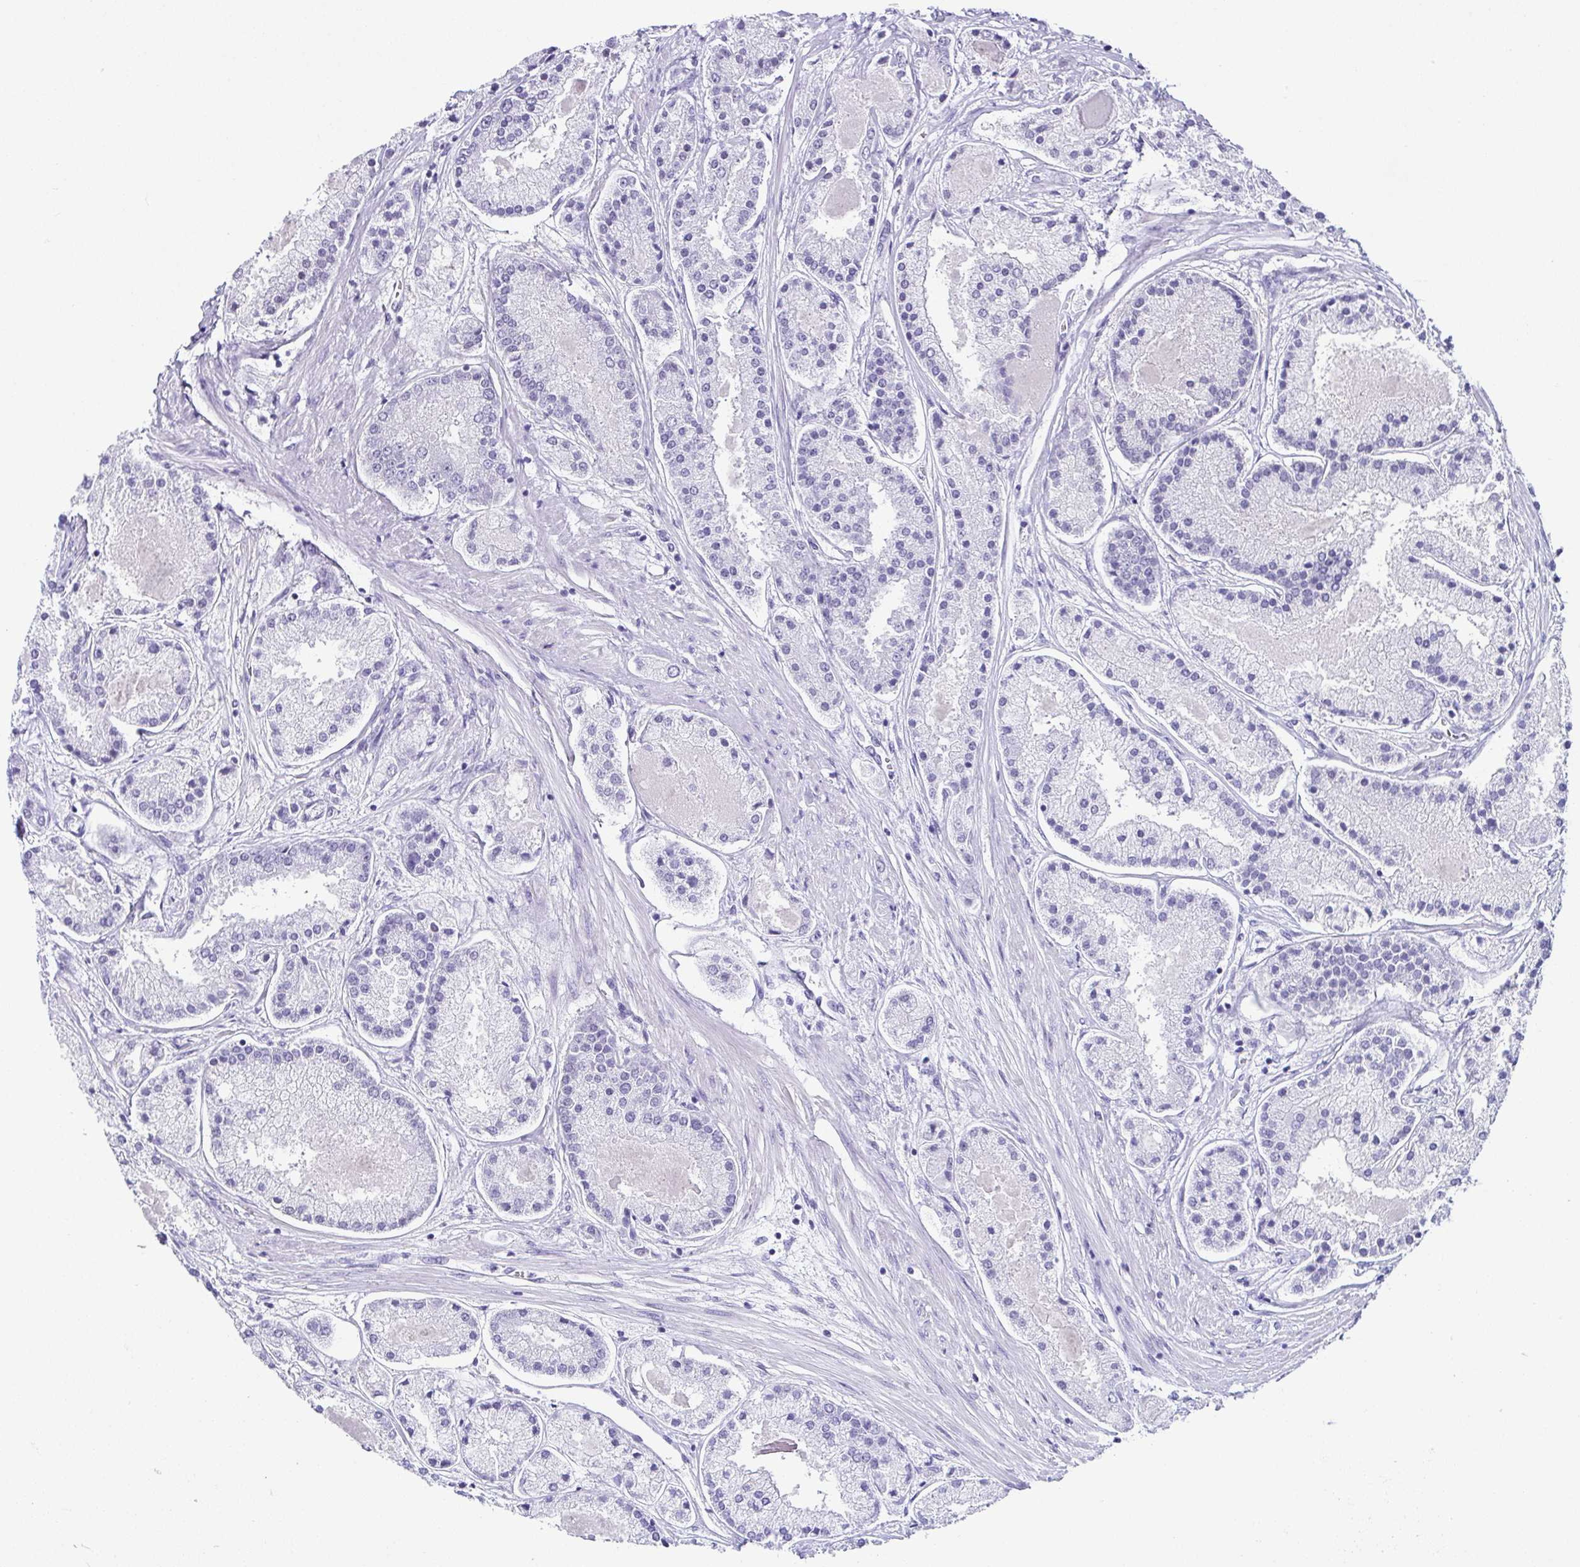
{"staining": {"intensity": "negative", "quantity": "none", "location": "none"}, "tissue": "prostate cancer", "cell_type": "Tumor cells", "image_type": "cancer", "snomed": [{"axis": "morphology", "description": "Adenocarcinoma, High grade"}, {"axis": "topography", "description": "Prostate"}], "caption": "Protein analysis of prostate cancer displays no significant positivity in tumor cells. (Brightfield microscopy of DAB (3,3'-diaminobenzidine) immunohistochemistry (IHC) at high magnification).", "gene": "ESX1", "patient": {"sex": "male", "age": 67}}